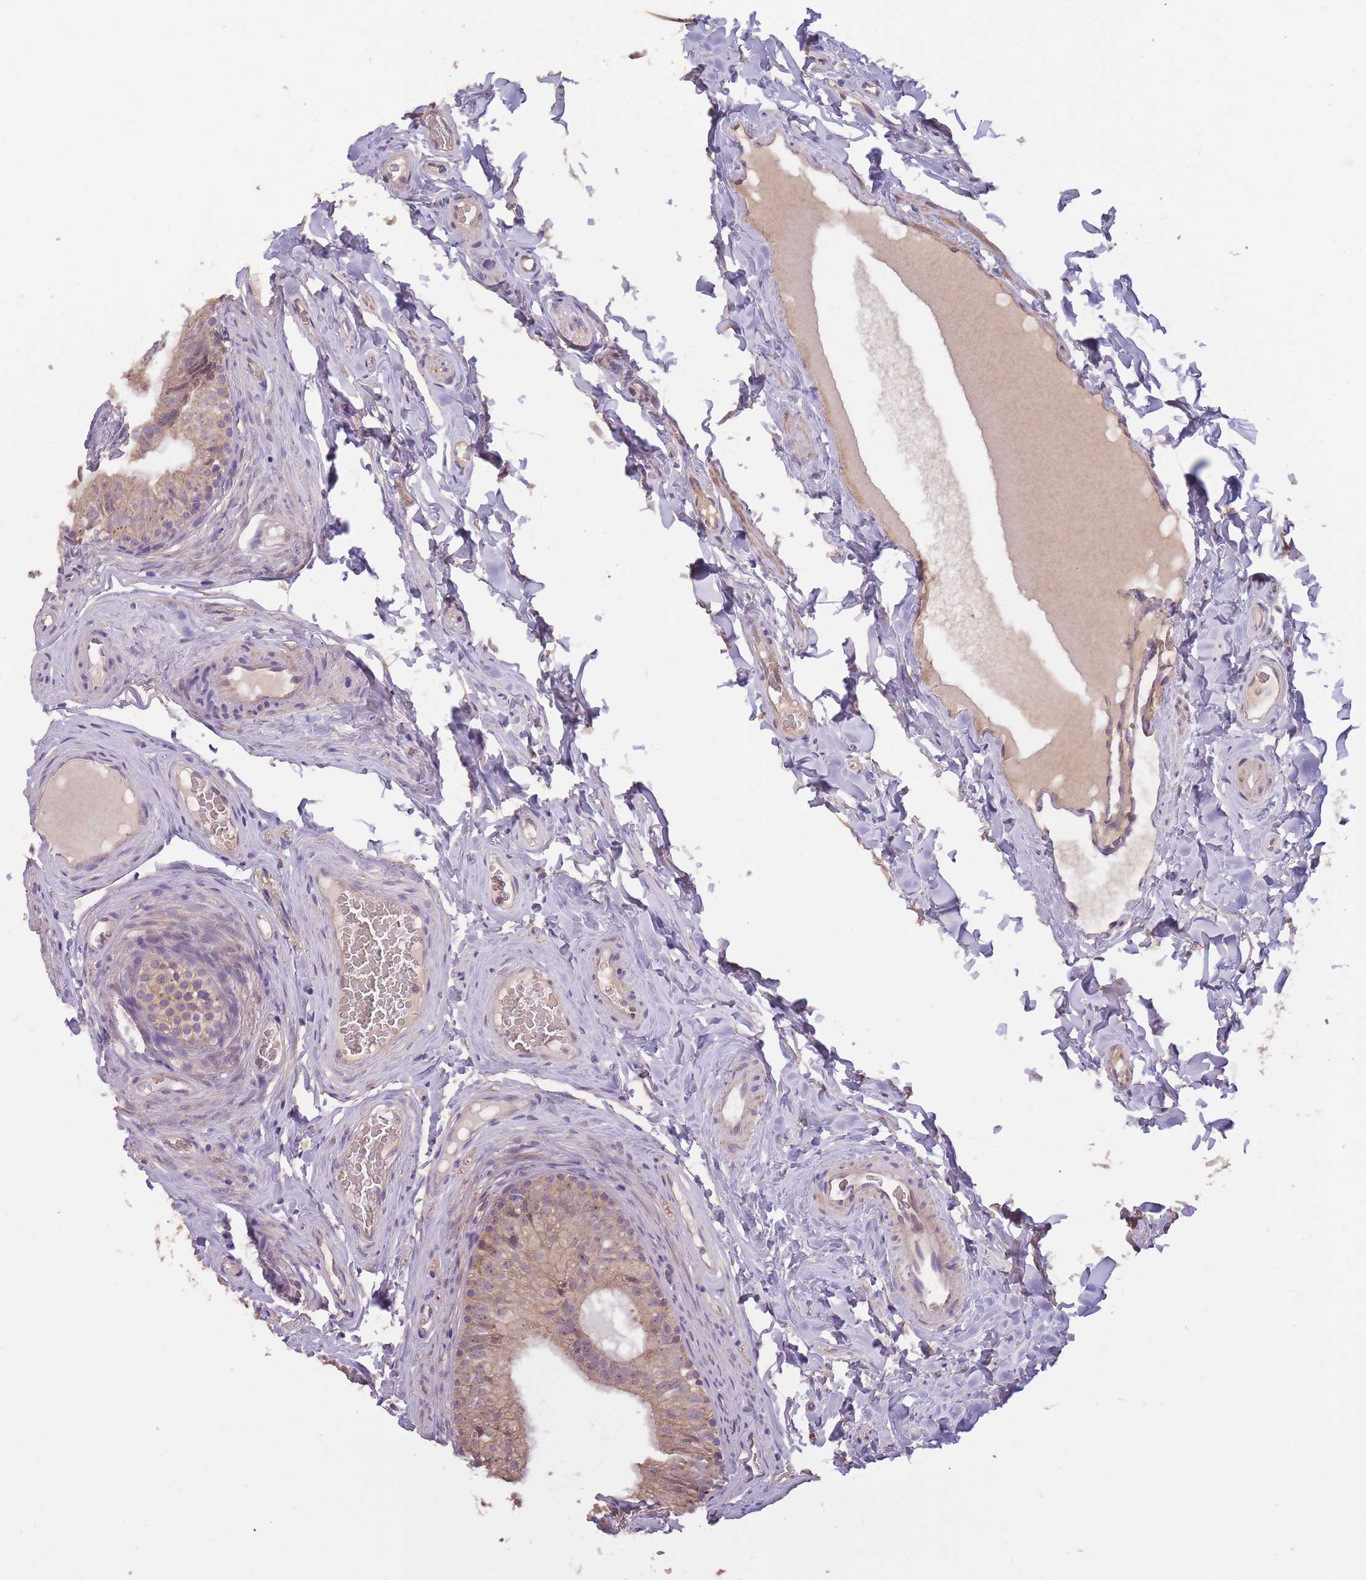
{"staining": {"intensity": "weak", "quantity": ">75%", "location": "cytoplasmic/membranous,nuclear"}, "tissue": "epididymis", "cell_type": "Glandular cells", "image_type": "normal", "snomed": [{"axis": "morphology", "description": "Normal tissue, NOS"}, {"axis": "topography", "description": "Epididymis"}], "caption": "Normal epididymis displays weak cytoplasmic/membranous,nuclear positivity in approximately >75% of glandular cells, visualized by immunohistochemistry.", "gene": "KIAA1755", "patient": {"sex": "male", "age": 34}}